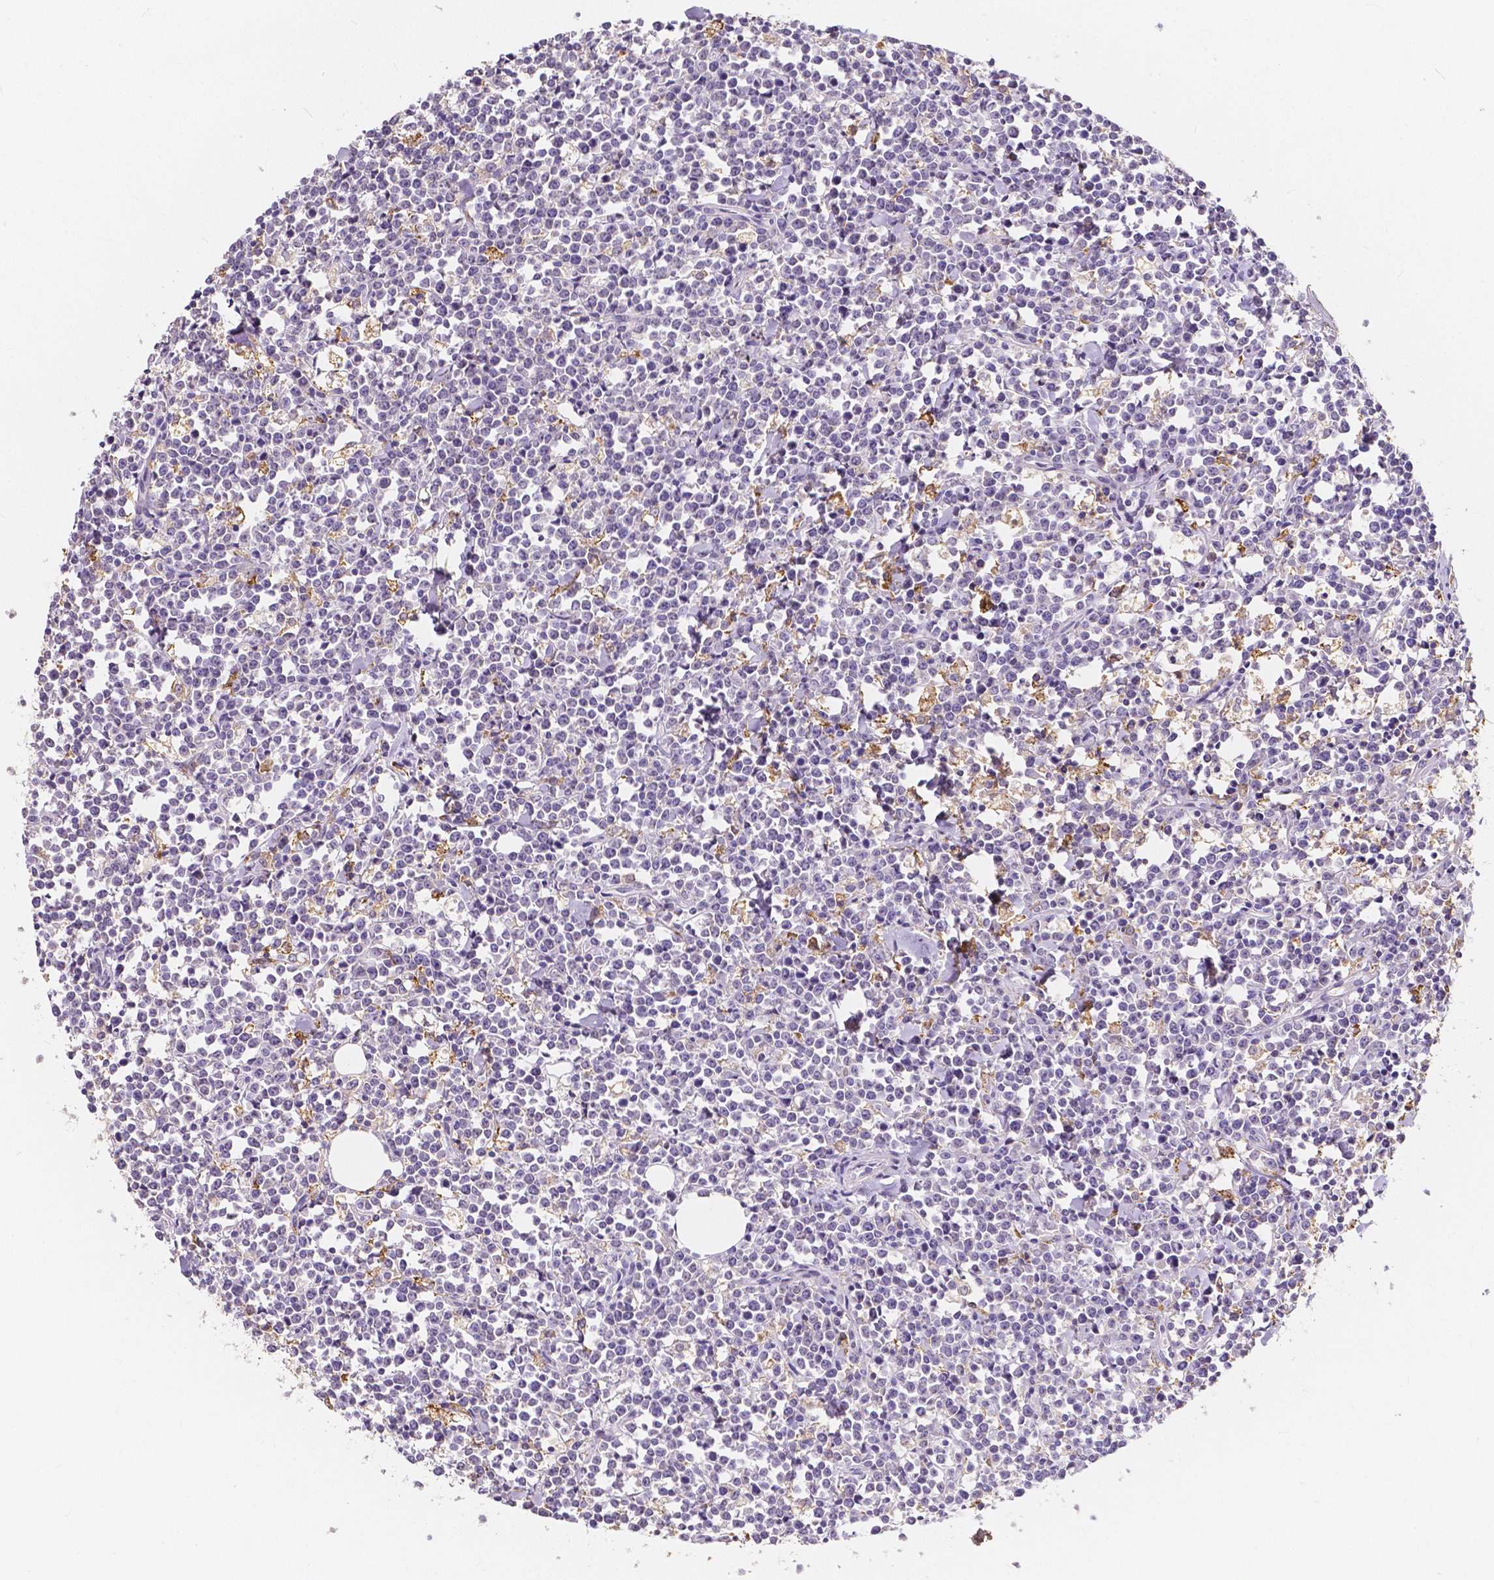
{"staining": {"intensity": "negative", "quantity": "none", "location": "none"}, "tissue": "lymphoma", "cell_type": "Tumor cells", "image_type": "cancer", "snomed": [{"axis": "morphology", "description": "Malignant lymphoma, non-Hodgkin's type, High grade"}, {"axis": "topography", "description": "Small intestine"}], "caption": "There is no significant staining in tumor cells of malignant lymphoma, non-Hodgkin's type (high-grade).", "gene": "ACP5", "patient": {"sex": "female", "age": 56}}